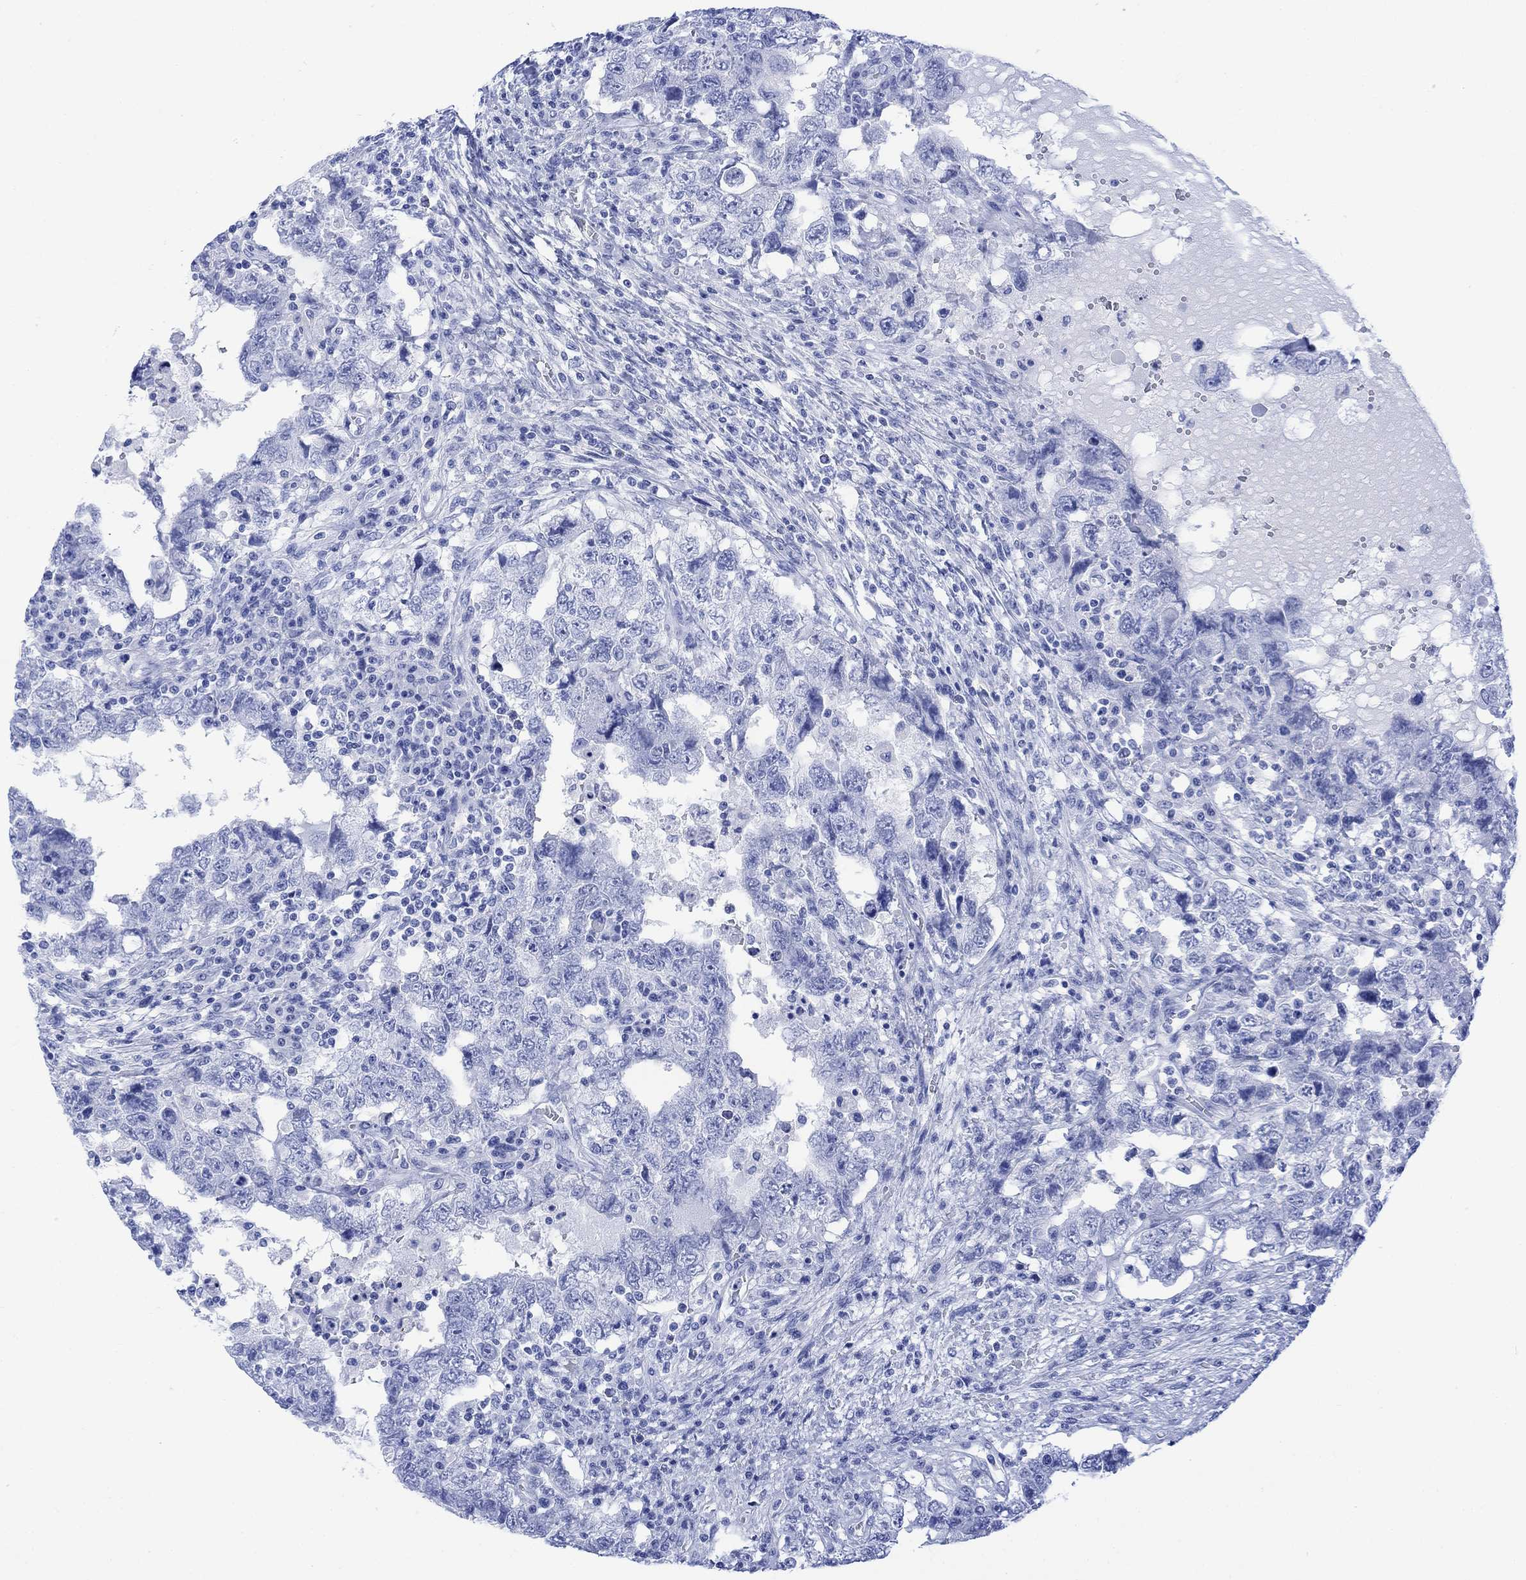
{"staining": {"intensity": "negative", "quantity": "none", "location": "none"}, "tissue": "testis cancer", "cell_type": "Tumor cells", "image_type": "cancer", "snomed": [{"axis": "morphology", "description": "Carcinoma, Embryonal, NOS"}, {"axis": "topography", "description": "Testis"}], "caption": "IHC photomicrograph of neoplastic tissue: human embryonal carcinoma (testis) stained with DAB reveals no significant protein expression in tumor cells. Nuclei are stained in blue.", "gene": "CELF4", "patient": {"sex": "male", "age": 26}}